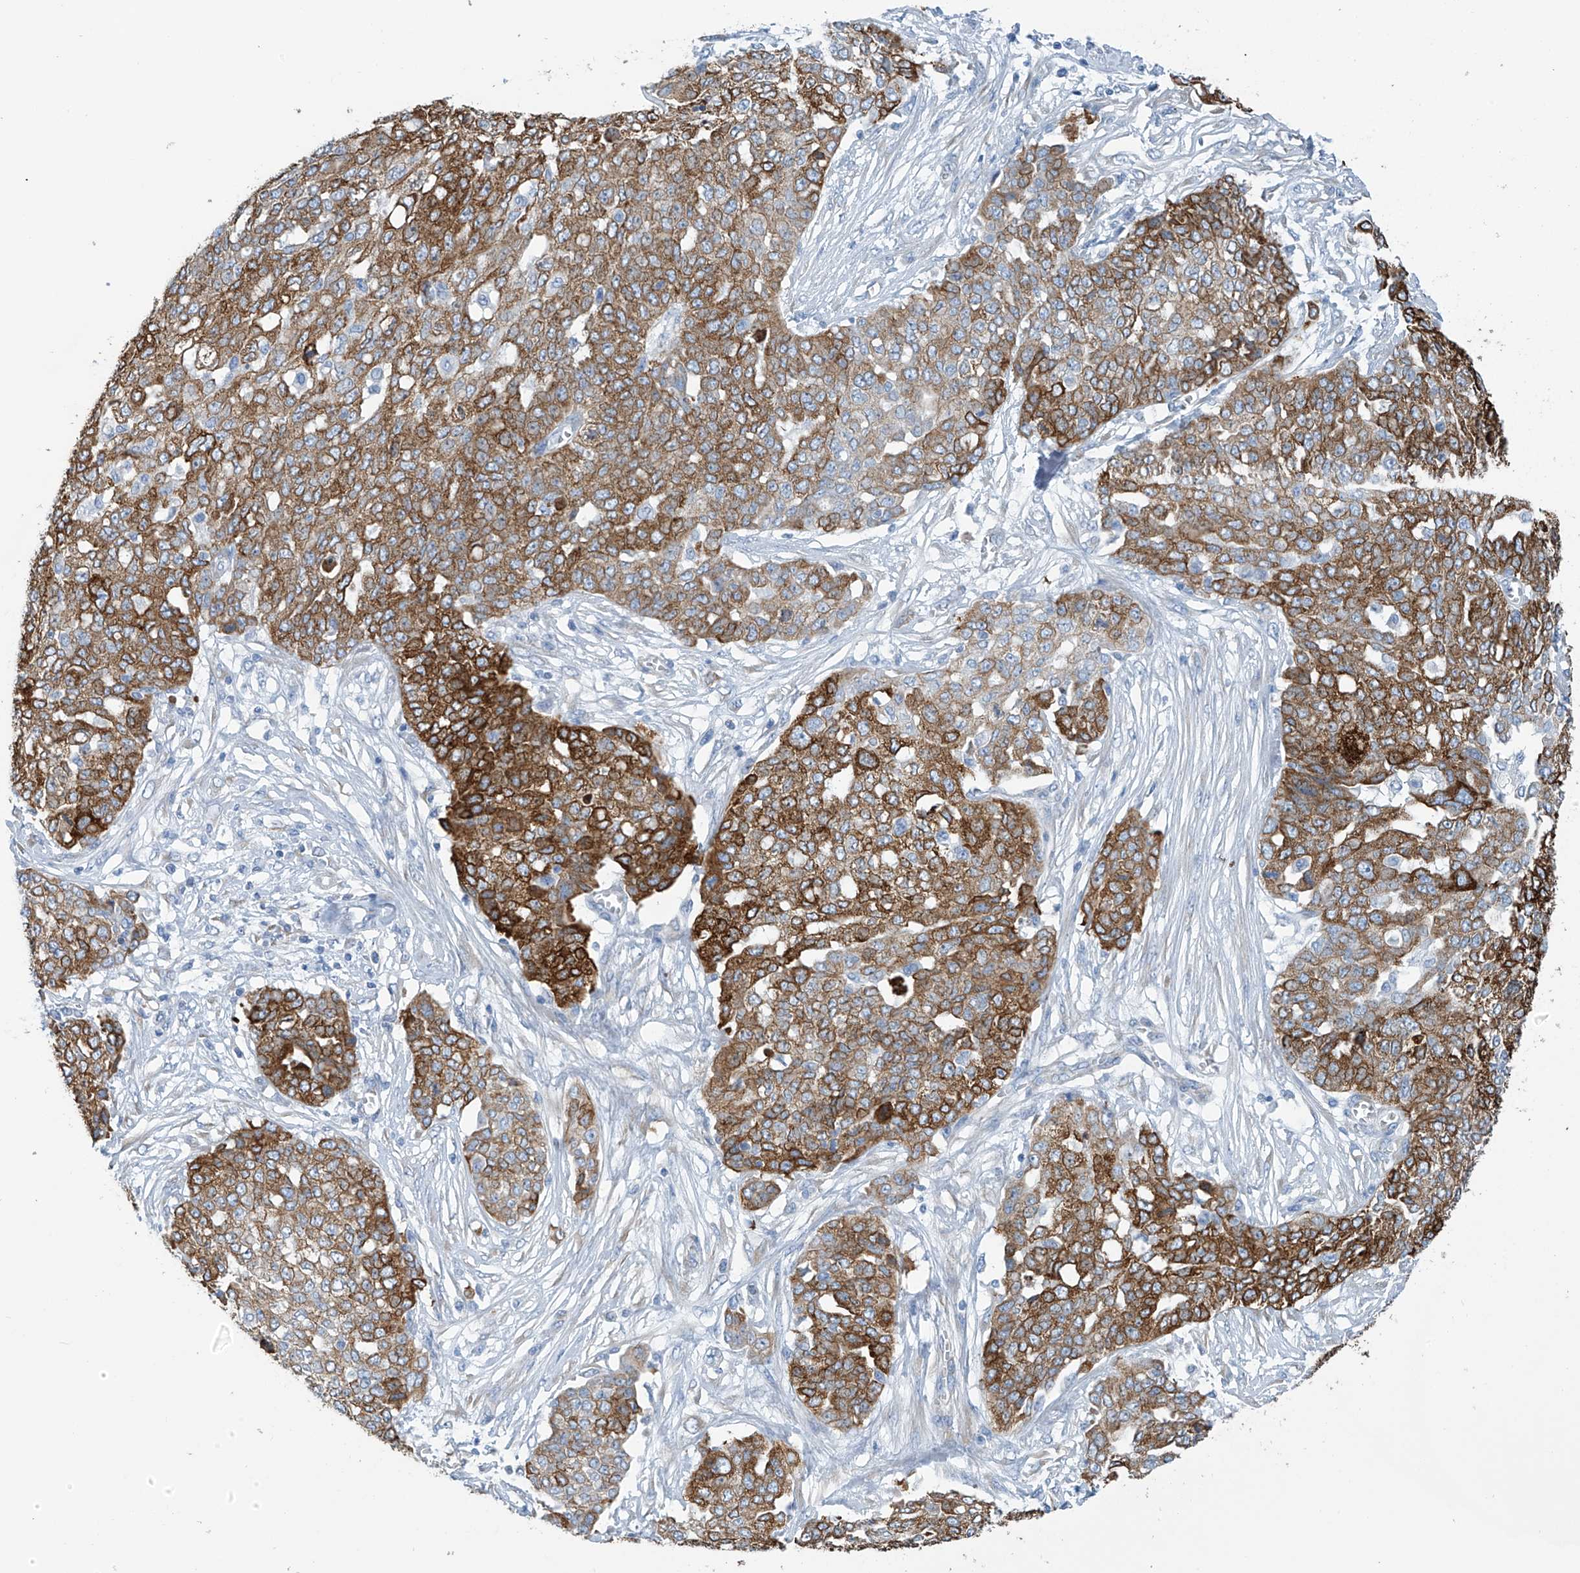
{"staining": {"intensity": "moderate", "quantity": ">75%", "location": "cytoplasmic/membranous"}, "tissue": "ovarian cancer", "cell_type": "Tumor cells", "image_type": "cancer", "snomed": [{"axis": "morphology", "description": "Cystadenocarcinoma, serous, NOS"}, {"axis": "topography", "description": "Soft tissue"}, {"axis": "topography", "description": "Ovary"}], "caption": "A high-resolution image shows IHC staining of serous cystadenocarcinoma (ovarian), which reveals moderate cytoplasmic/membranous positivity in about >75% of tumor cells.", "gene": "RCN2", "patient": {"sex": "female", "age": 57}}